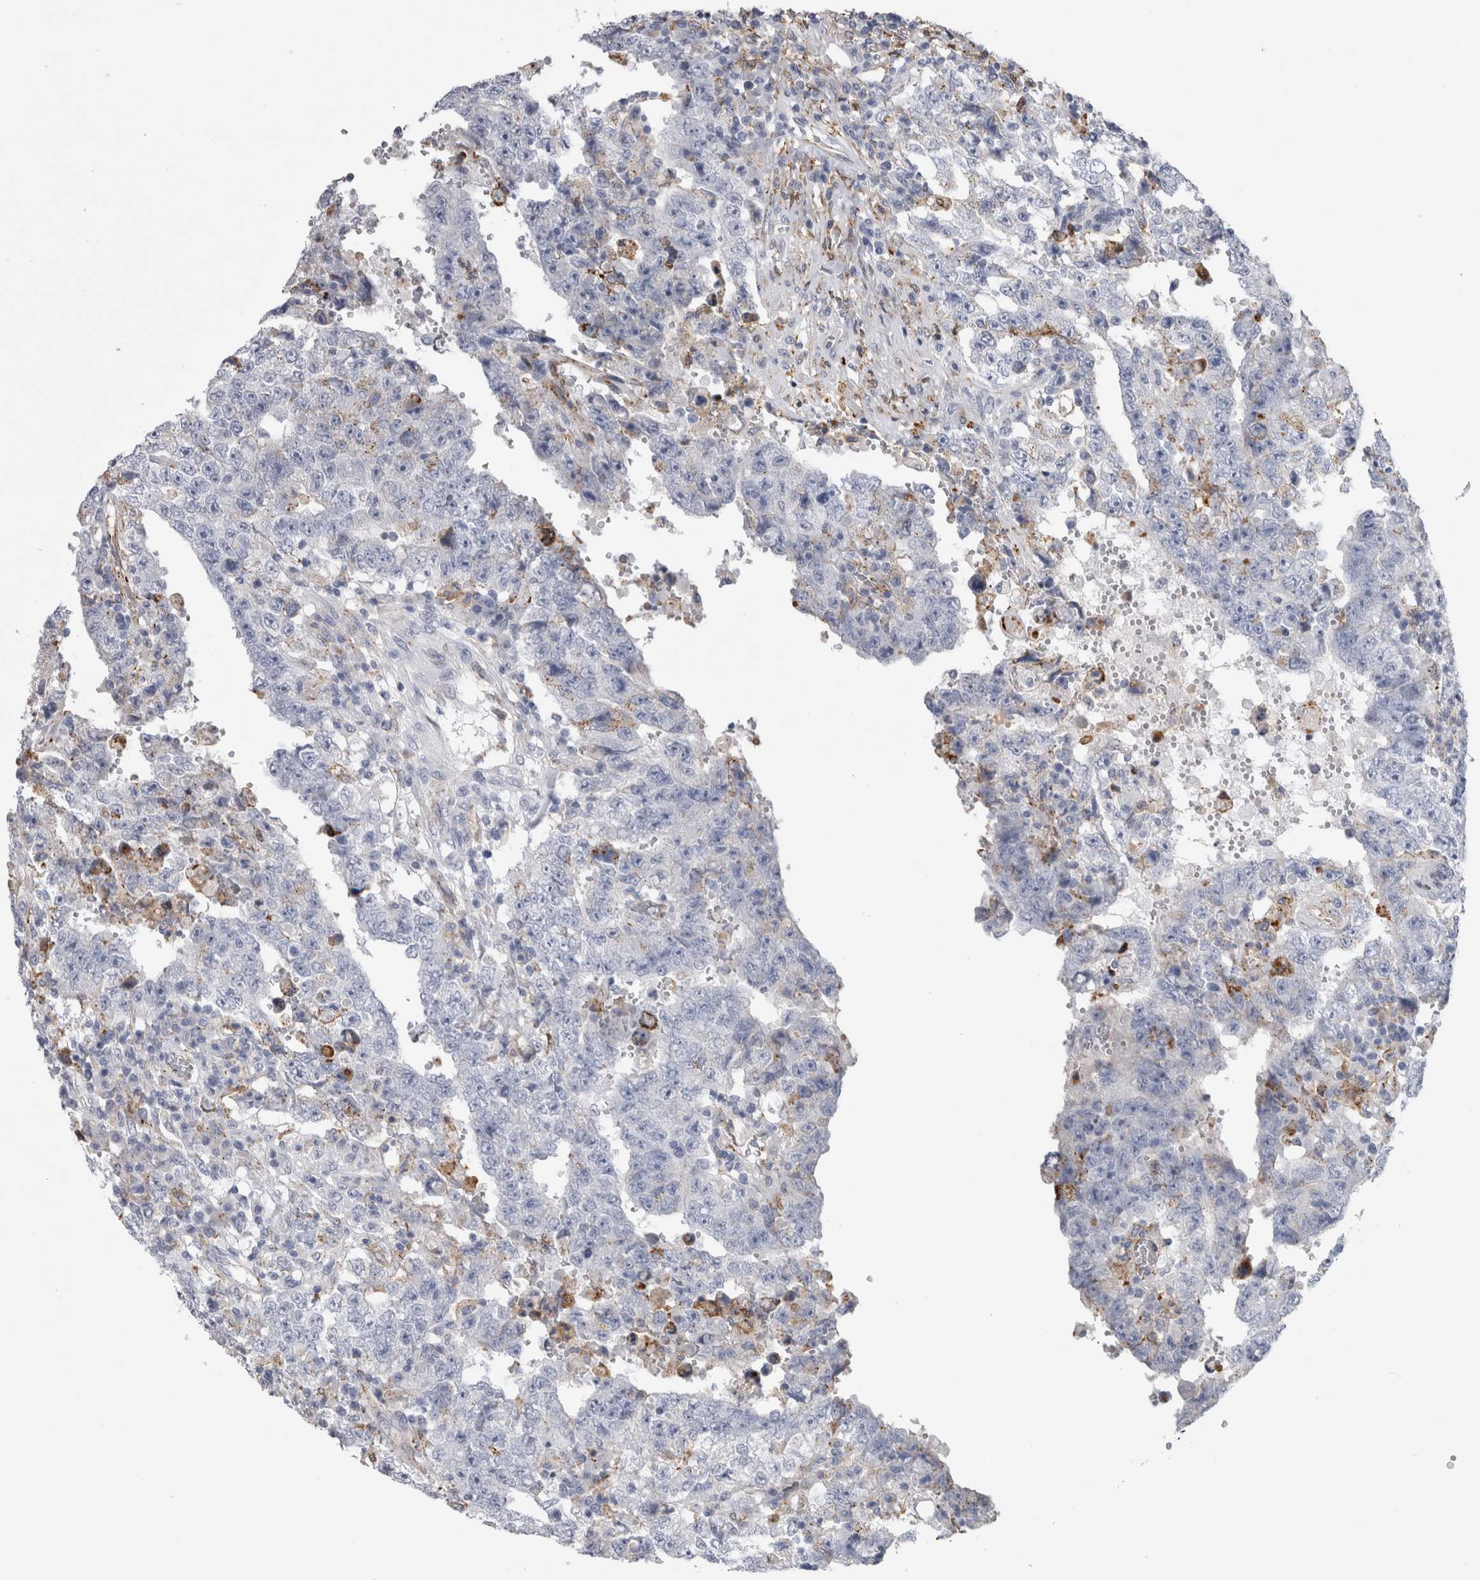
{"staining": {"intensity": "negative", "quantity": "none", "location": "none"}, "tissue": "testis cancer", "cell_type": "Tumor cells", "image_type": "cancer", "snomed": [{"axis": "morphology", "description": "Carcinoma, Embryonal, NOS"}, {"axis": "topography", "description": "Testis"}], "caption": "Embryonal carcinoma (testis) stained for a protein using immunohistochemistry shows no positivity tumor cells.", "gene": "DNAJC24", "patient": {"sex": "male", "age": 26}}